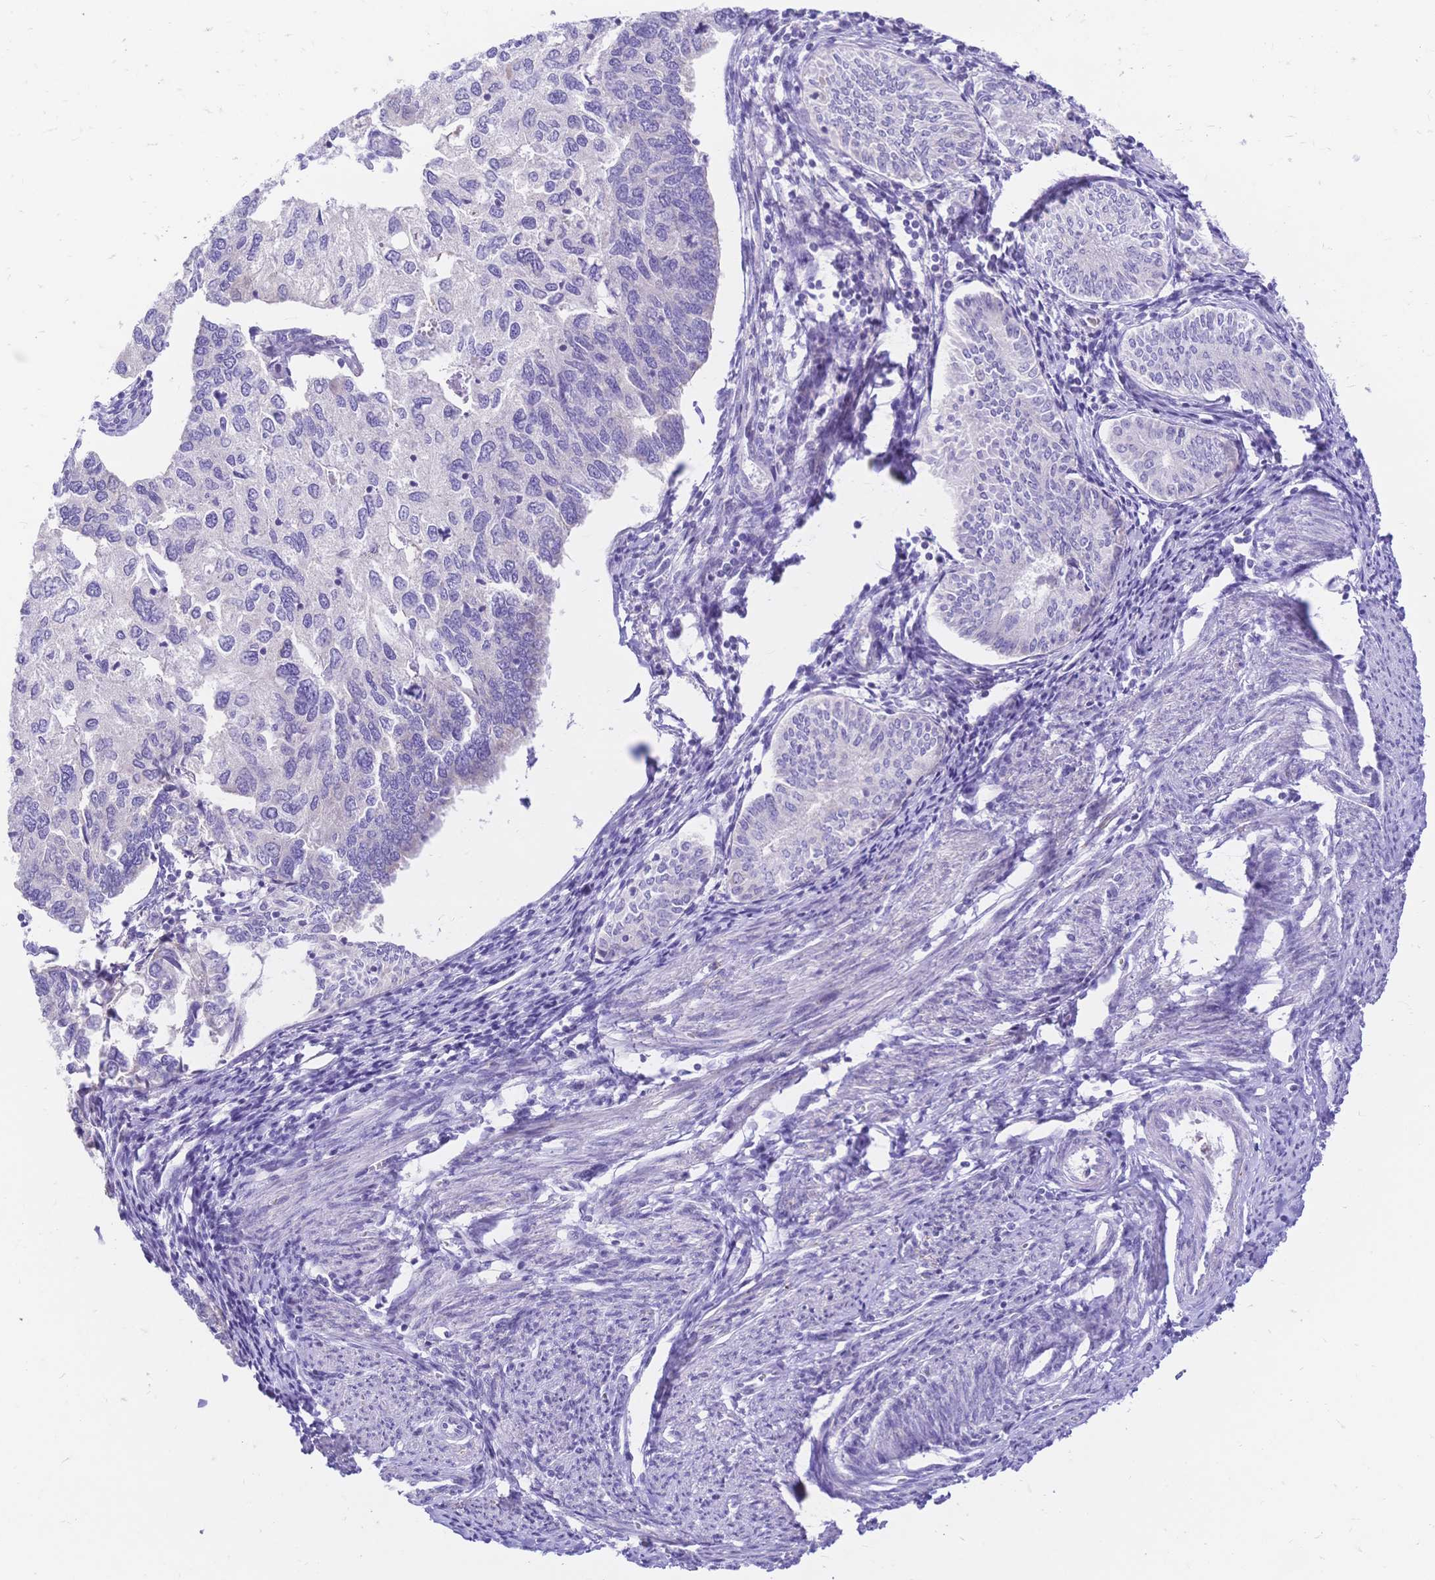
{"staining": {"intensity": "negative", "quantity": "none", "location": "none"}, "tissue": "endometrial cancer", "cell_type": "Tumor cells", "image_type": "cancer", "snomed": [{"axis": "morphology", "description": "Carcinoma, NOS"}, {"axis": "topography", "description": "Uterus"}], "caption": "A photomicrograph of endometrial cancer (carcinoma) stained for a protein demonstrates no brown staining in tumor cells.", "gene": "CLEC18B", "patient": {"sex": "female", "age": 76}}